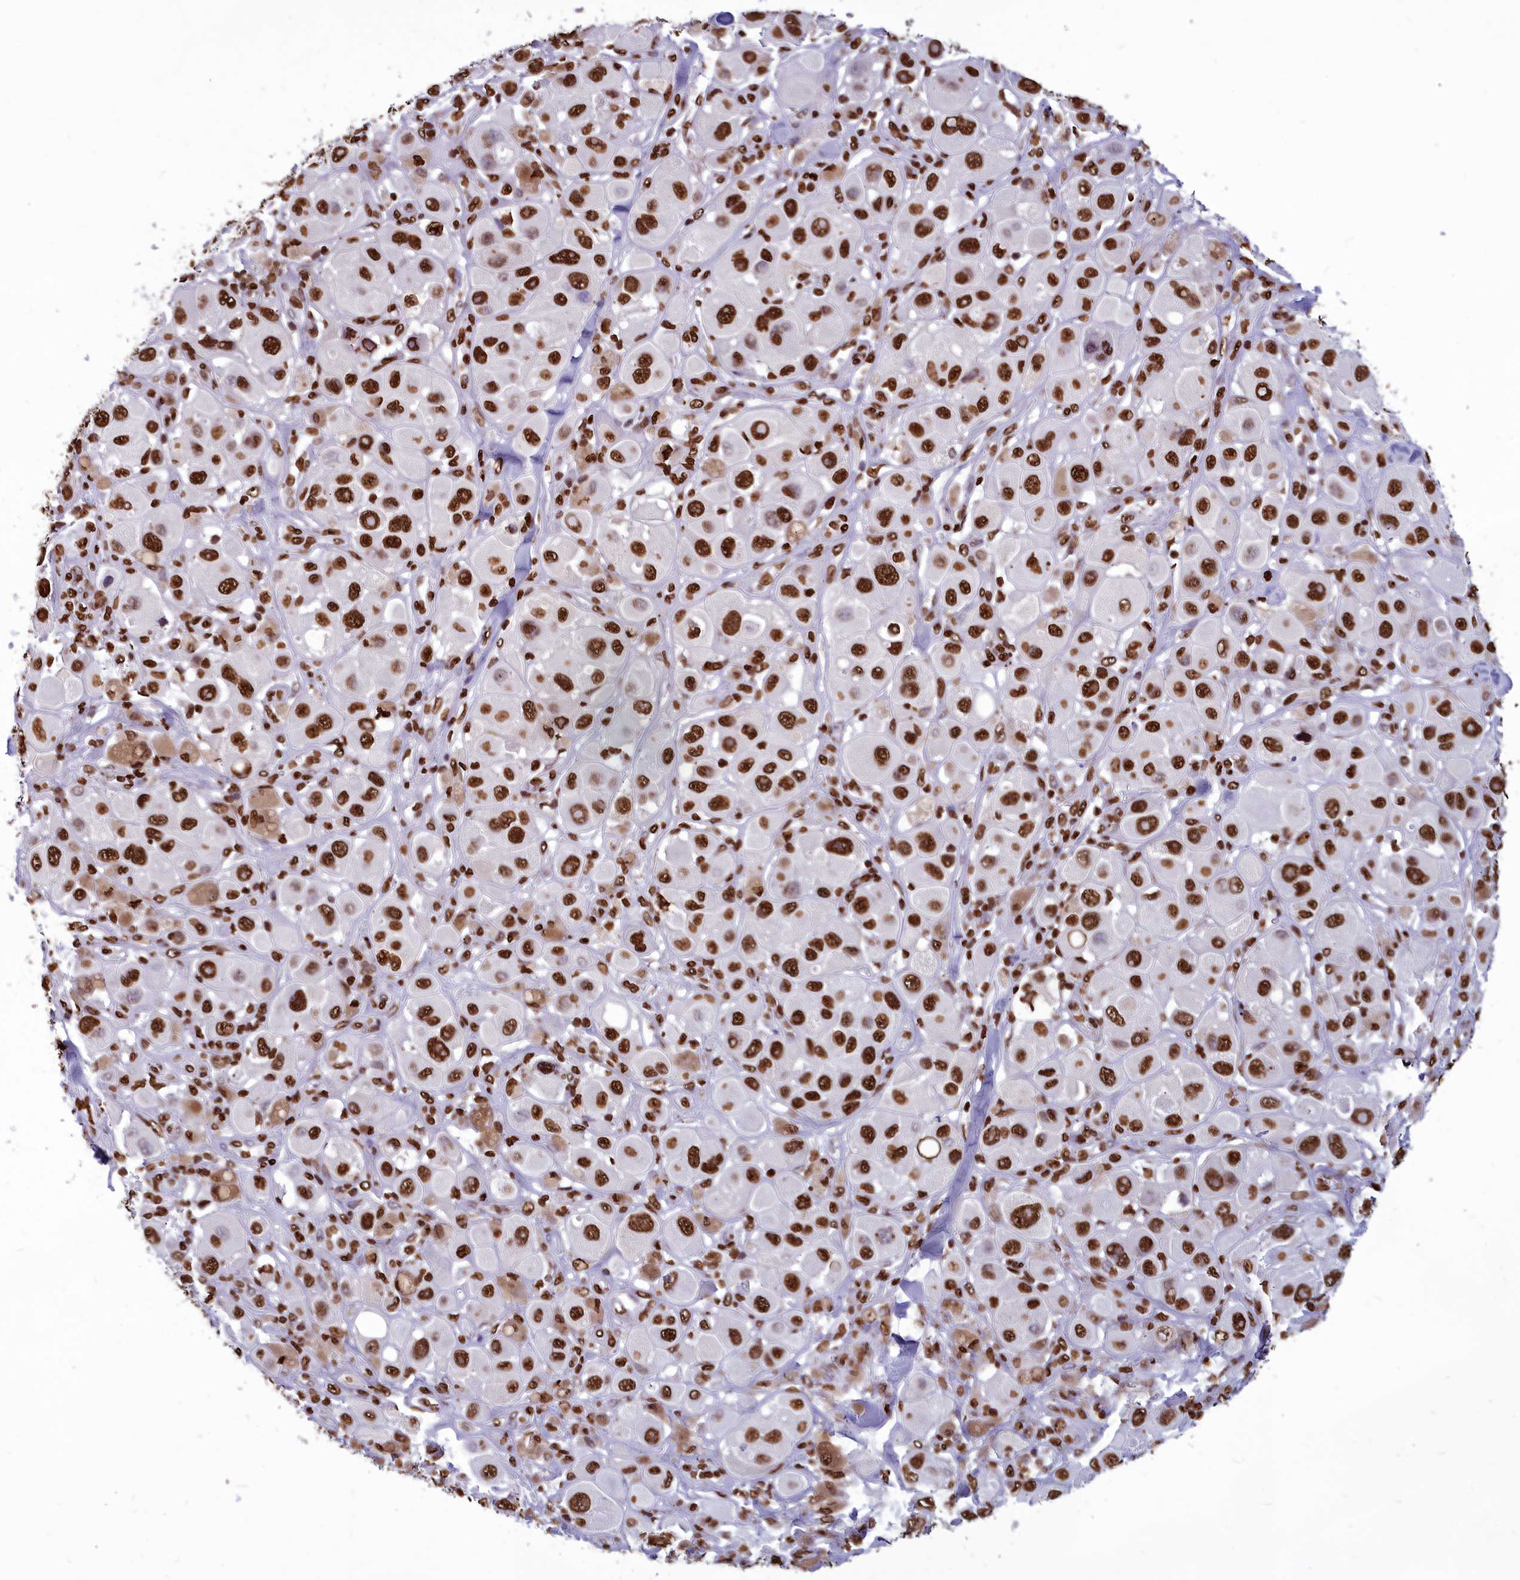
{"staining": {"intensity": "strong", "quantity": ">75%", "location": "nuclear"}, "tissue": "melanoma", "cell_type": "Tumor cells", "image_type": "cancer", "snomed": [{"axis": "morphology", "description": "Malignant melanoma, Metastatic site"}, {"axis": "topography", "description": "Skin"}], "caption": "Brown immunohistochemical staining in human malignant melanoma (metastatic site) demonstrates strong nuclear positivity in about >75% of tumor cells.", "gene": "AKAP17A", "patient": {"sex": "male", "age": 41}}